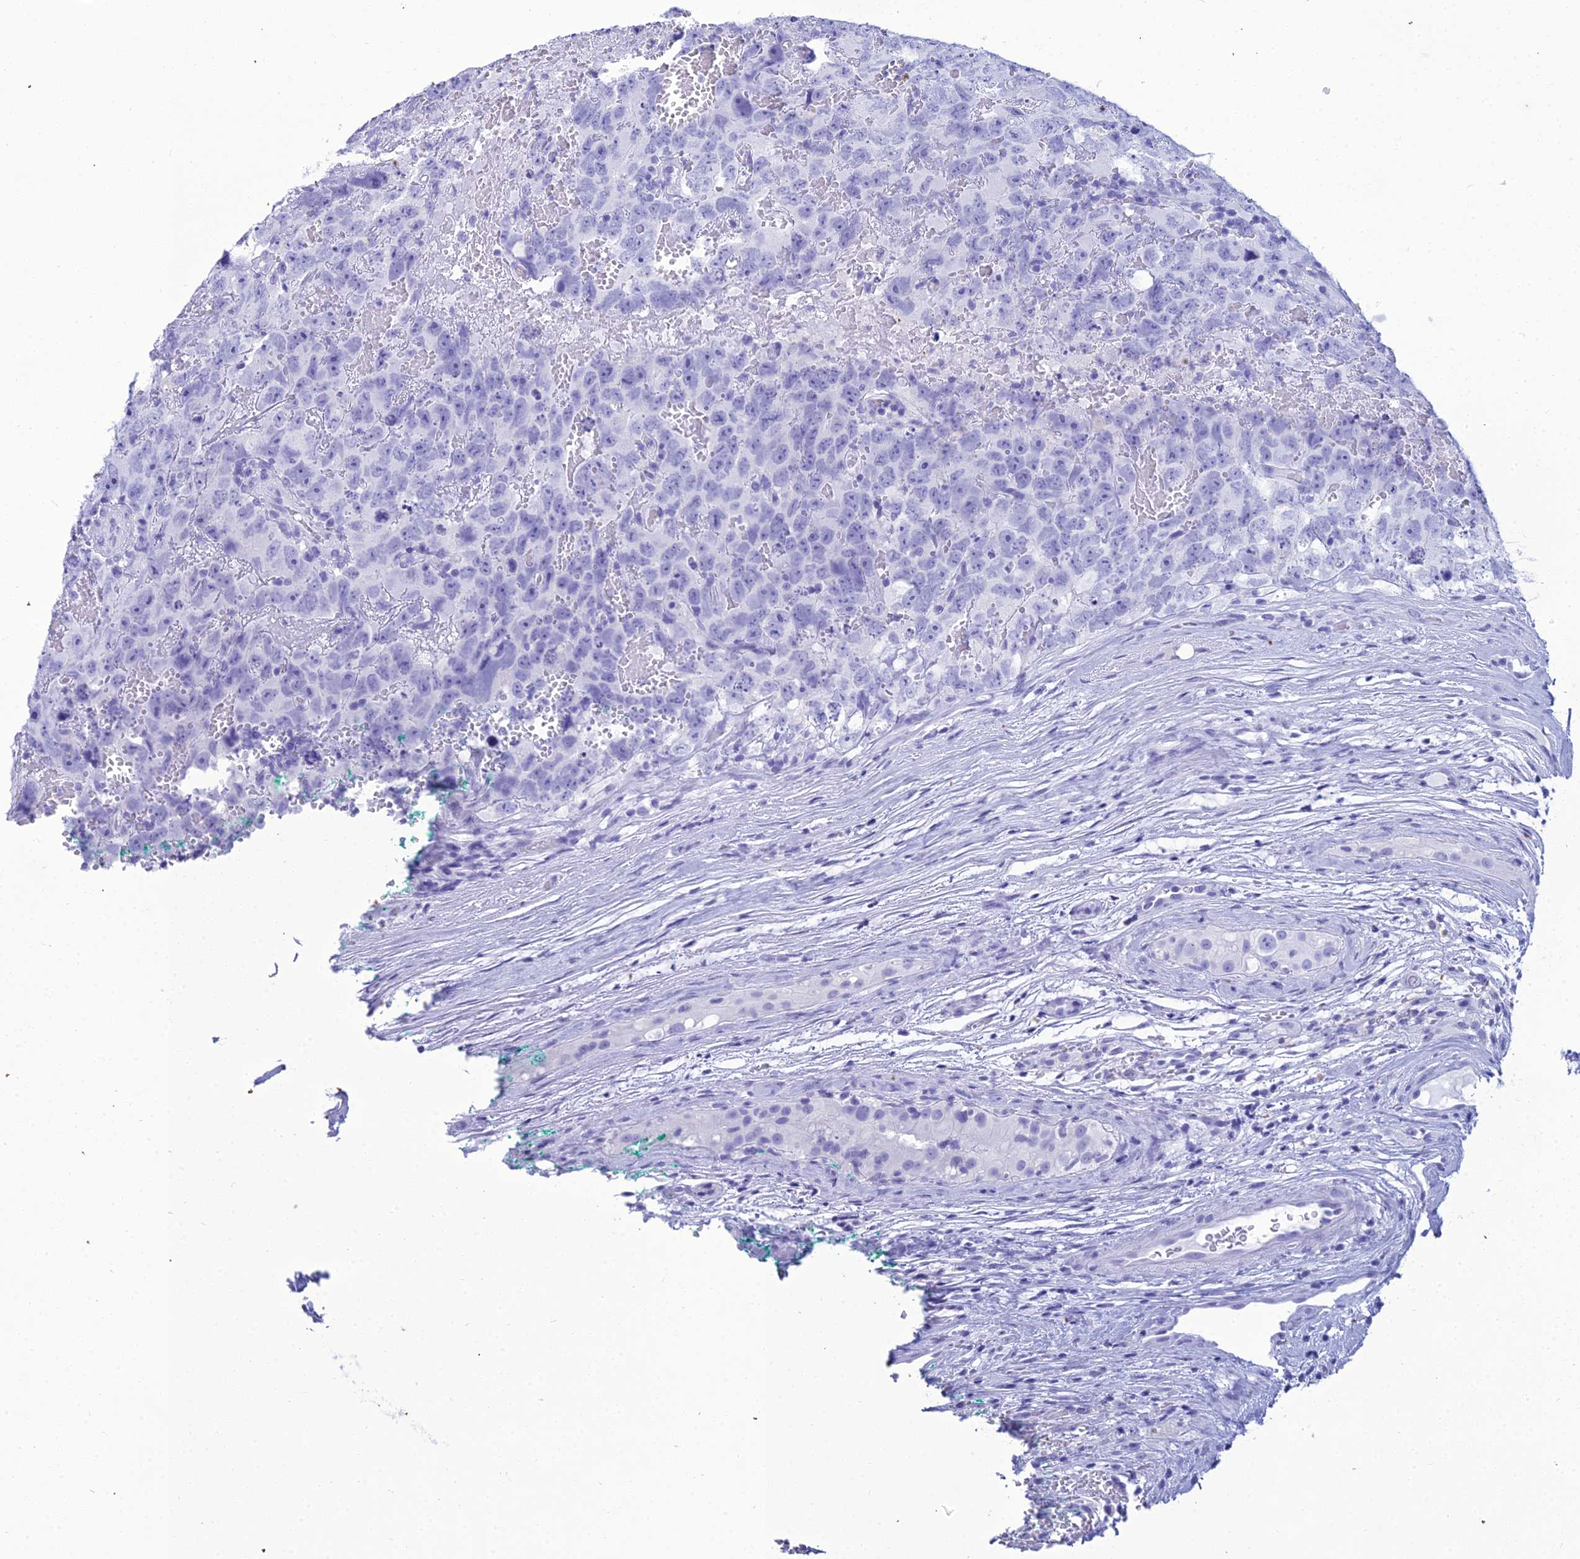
{"staining": {"intensity": "negative", "quantity": "none", "location": "none"}, "tissue": "testis cancer", "cell_type": "Tumor cells", "image_type": "cancer", "snomed": [{"axis": "morphology", "description": "Carcinoma, Embryonal, NOS"}, {"axis": "topography", "description": "Testis"}], "caption": "Tumor cells are negative for protein expression in human embryonal carcinoma (testis).", "gene": "ZNF442", "patient": {"sex": "male", "age": 45}}